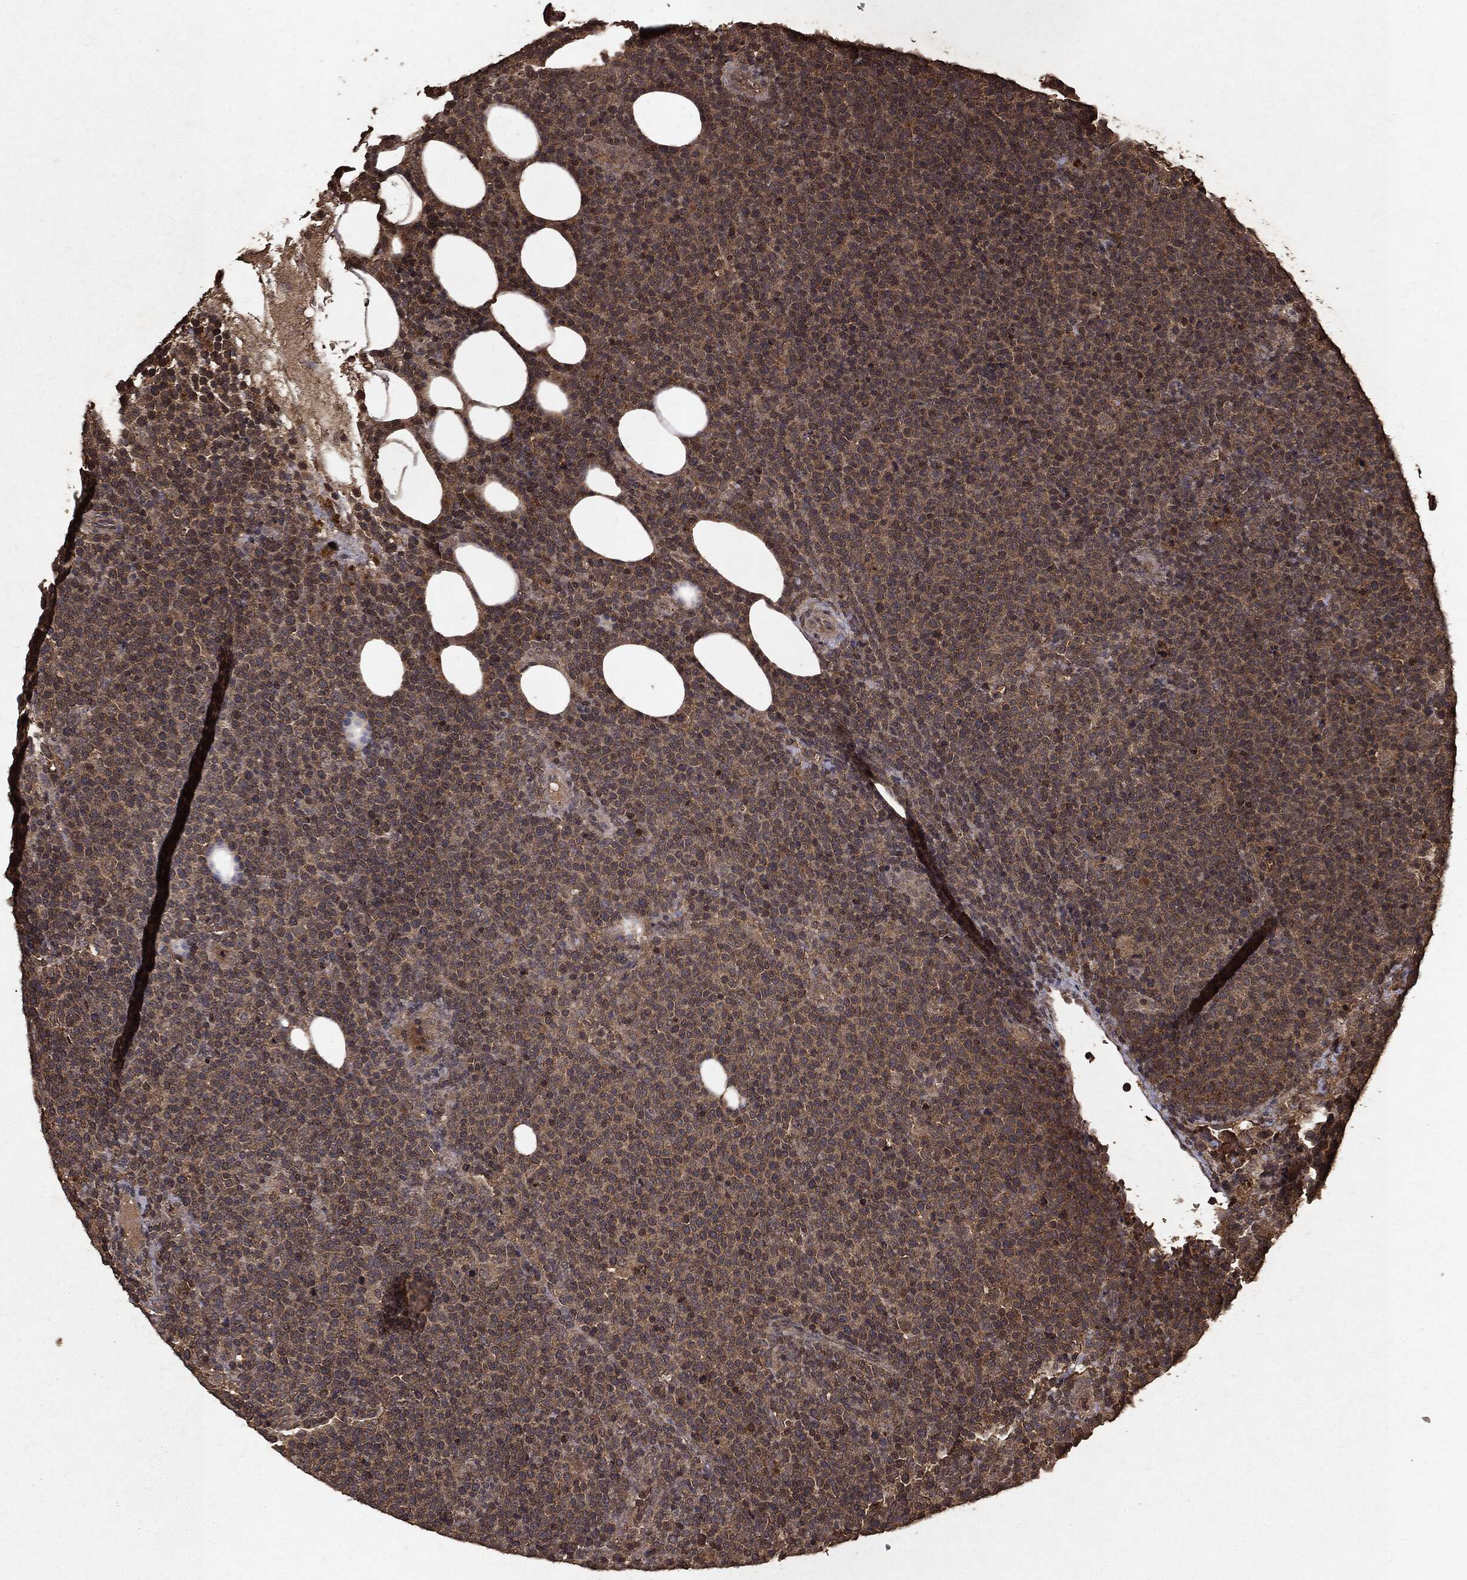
{"staining": {"intensity": "weak", "quantity": ">75%", "location": "cytoplasmic/membranous"}, "tissue": "lymphoma", "cell_type": "Tumor cells", "image_type": "cancer", "snomed": [{"axis": "morphology", "description": "Malignant lymphoma, non-Hodgkin's type, High grade"}, {"axis": "topography", "description": "Lymph node"}], "caption": "The histopathology image exhibits staining of high-grade malignant lymphoma, non-Hodgkin's type, revealing weak cytoplasmic/membranous protein positivity (brown color) within tumor cells.", "gene": "NME1", "patient": {"sex": "male", "age": 61}}